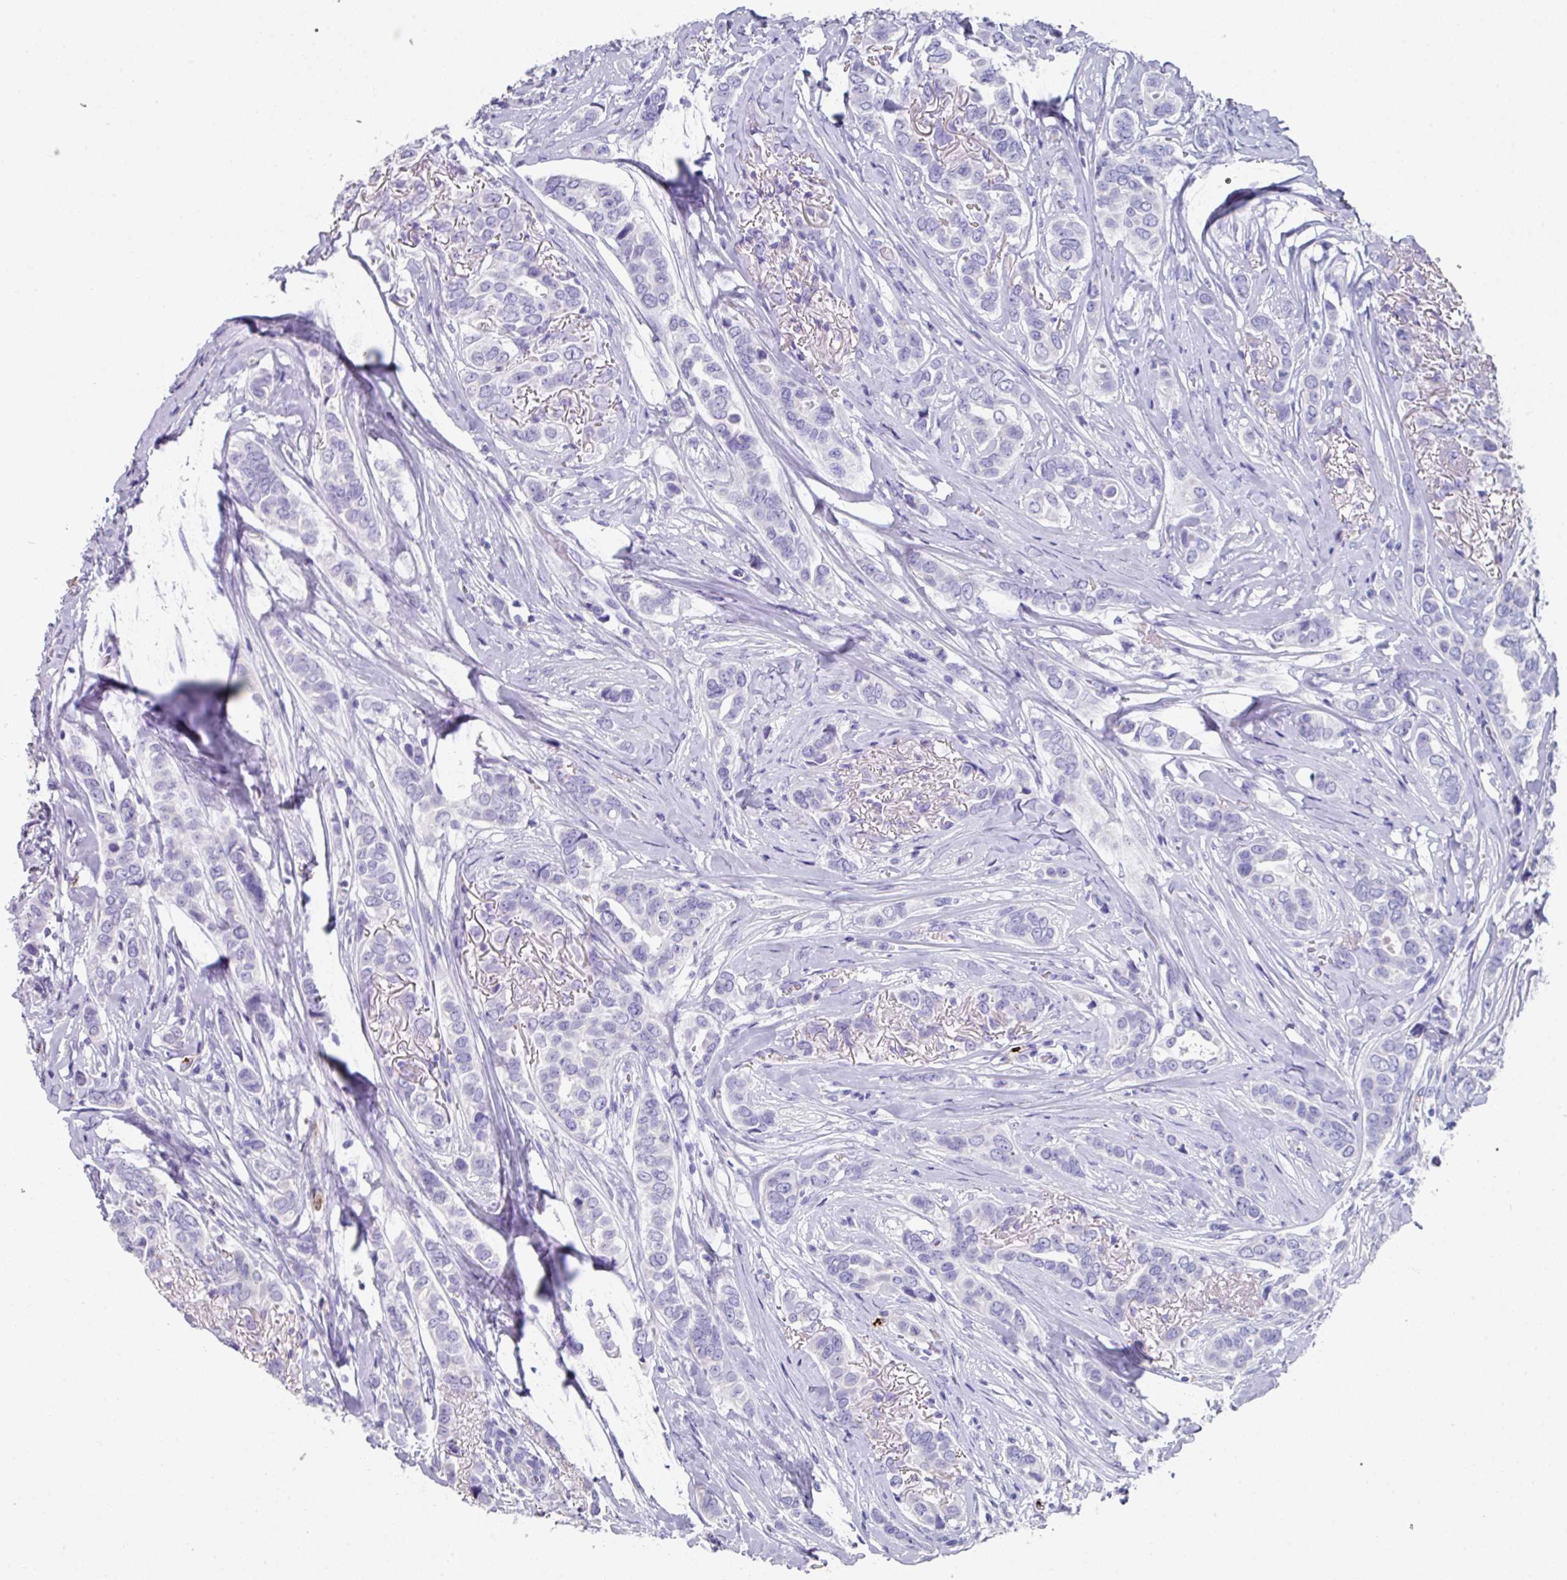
{"staining": {"intensity": "negative", "quantity": "none", "location": "none"}, "tissue": "breast cancer", "cell_type": "Tumor cells", "image_type": "cancer", "snomed": [{"axis": "morphology", "description": "Lobular carcinoma"}, {"axis": "topography", "description": "Breast"}], "caption": "This histopathology image is of breast cancer (lobular carcinoma) stained with immunohistochemistry (IHC) to label a protein in brown with the nuclei are counter-stained blue. There is no expression in tumor cells.", "gene": "CPVL", "patient": {"sex": "female", "age": 51}}